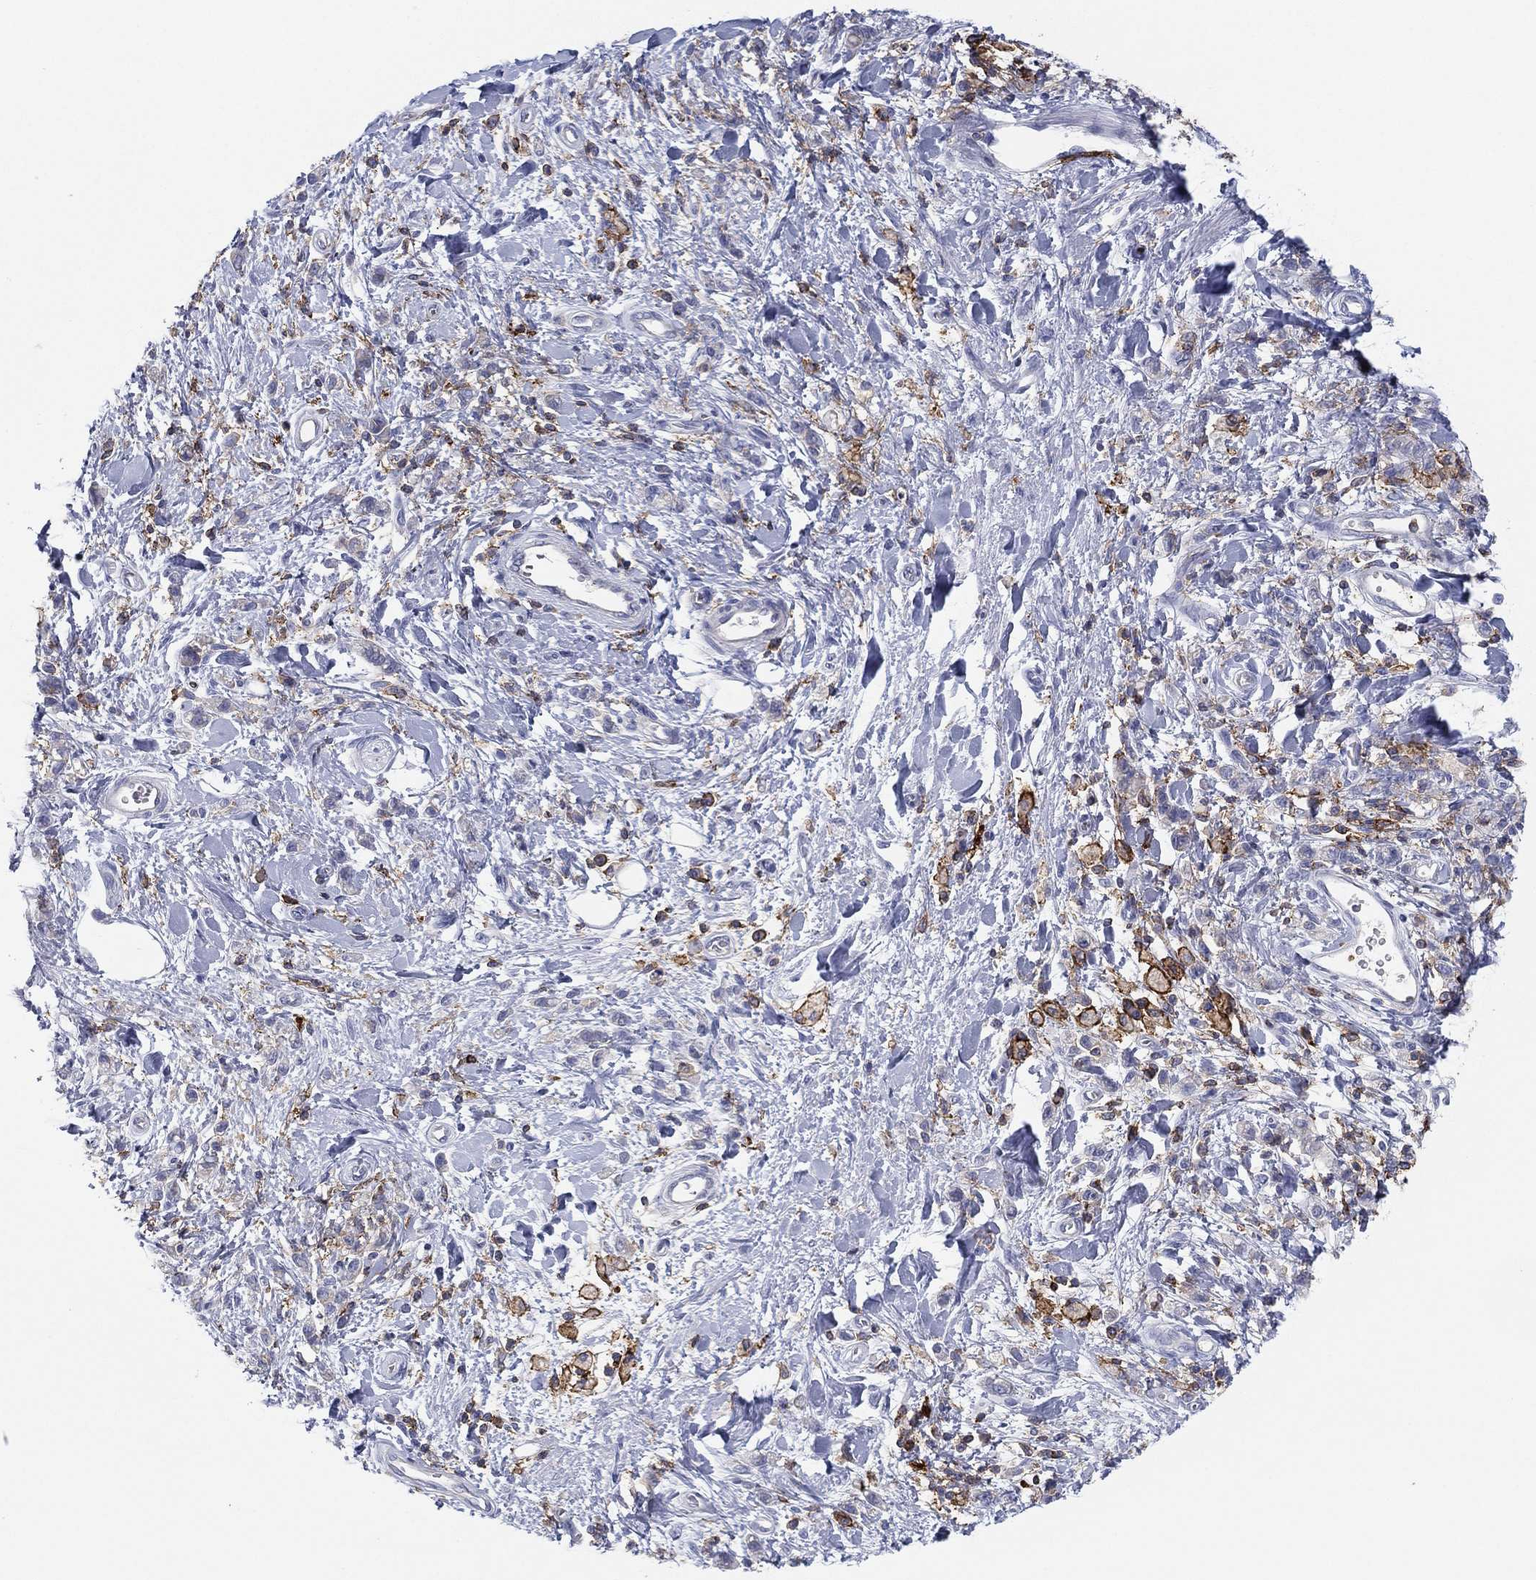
{"staining": {"intensity": "negative", "quantity": "none", "location": "none"}, "tissue": "stomach cancer", "cell_type": "Tumor cells", "image_type": "cancer", "snomed": [{"axis": "morphology", "description": "Adenocarcinoma, NOS"}, {"axis": "topography", "description": "Stomach"}], "caption": "IHC of adenocarcinoma (stomach) displays no positivity in tumor cells.", "gene": "SELPLG", "patient": {"sex": "male", "age": 77}}